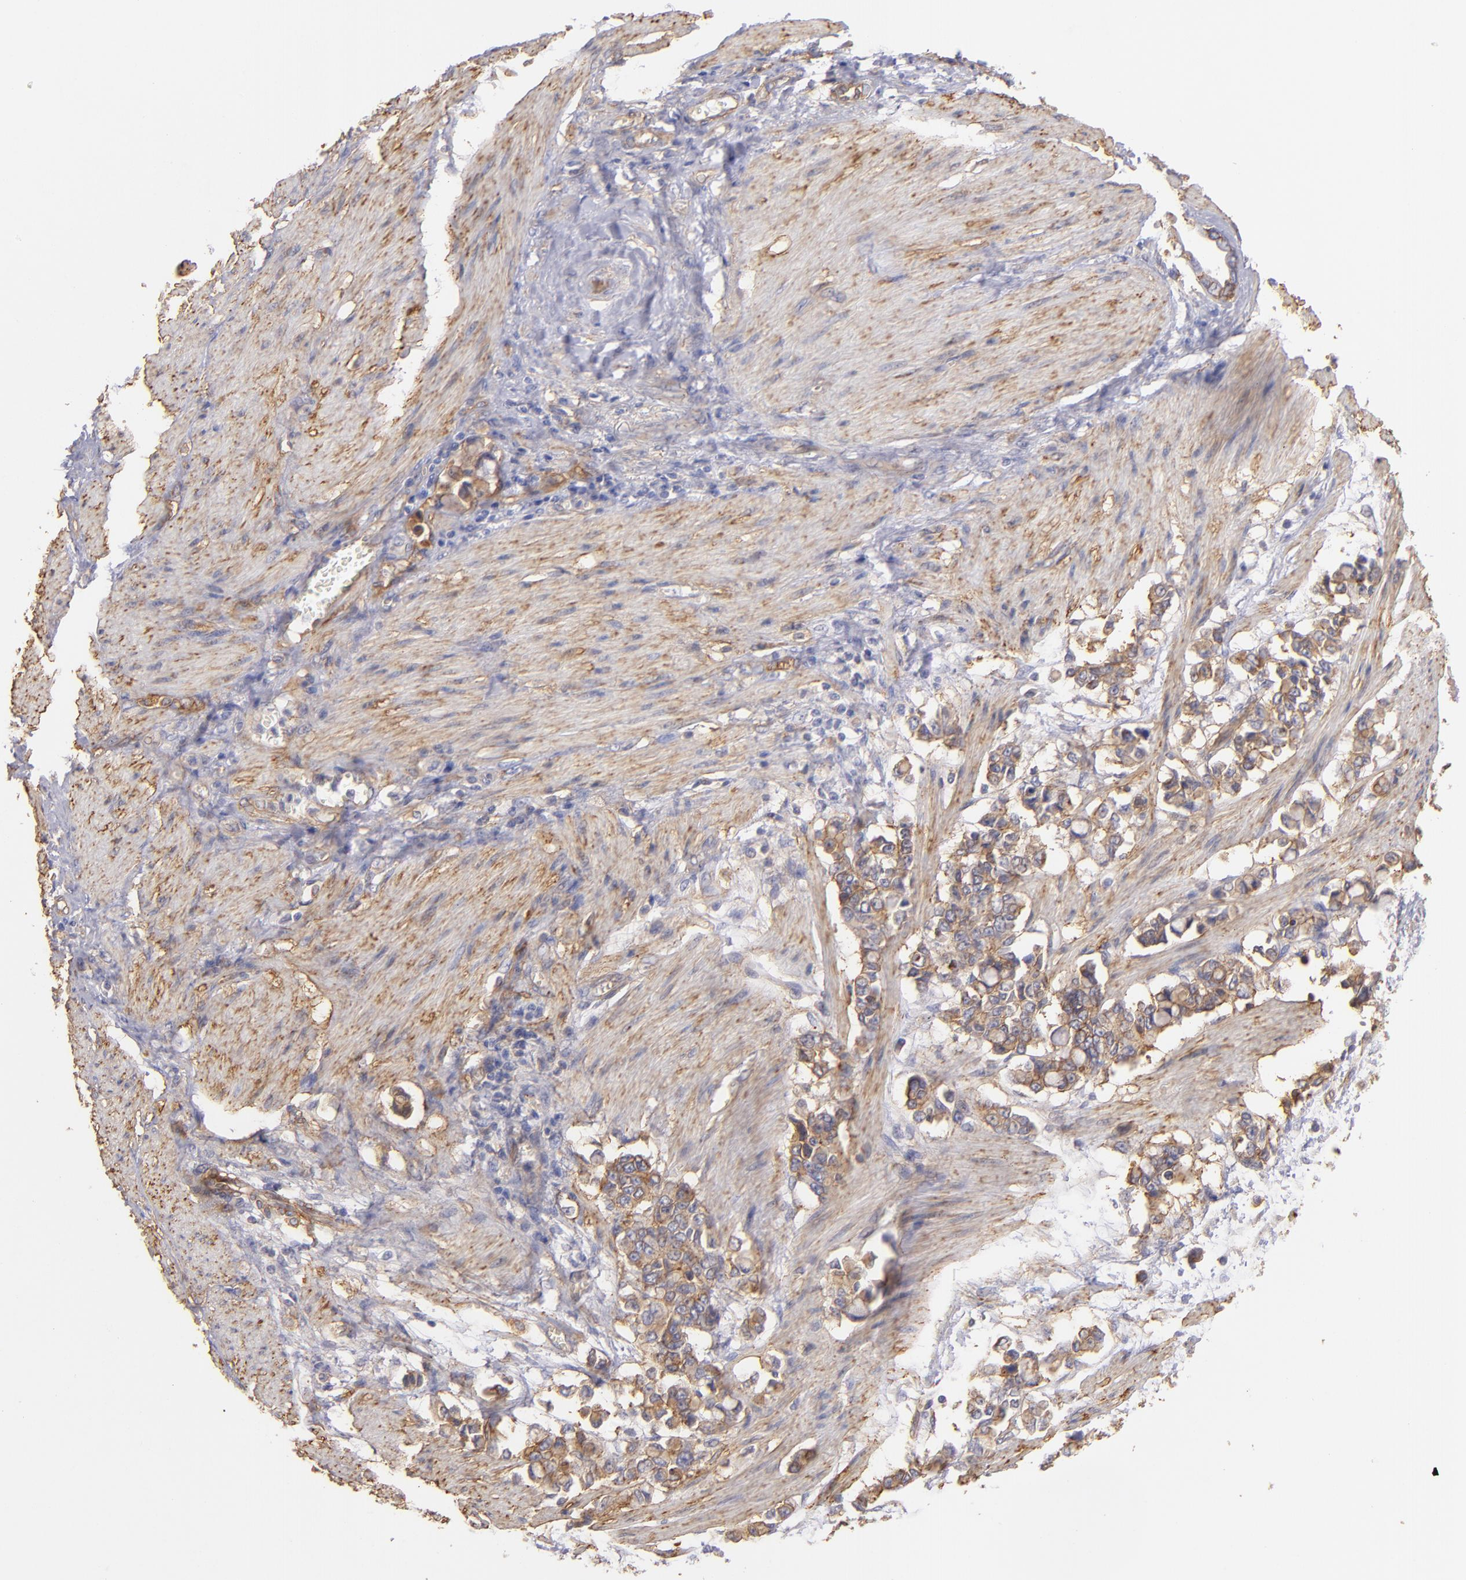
{"staining": {"intensity": "weak", "quantity": "25%-75%", "location": "cytoplasmic/membranous"}, "tissue": "stomach cancer", "cell_type": "Tumor cells", "image_type": "cancer", "snomed": [{"axis": "morphology", "description": "Adenocarcinoma, NOS"}, {"axis": "topography", "description": "Stomach"}], "caption": "Stomach adenocarcinoma stained with immunohistochemistry reveals weak cytoplasmic/membranous expression in approximately 25%-75% of tumor cells.", "gene": "CD151", "patient": {"sex": "male", "age": 78}}